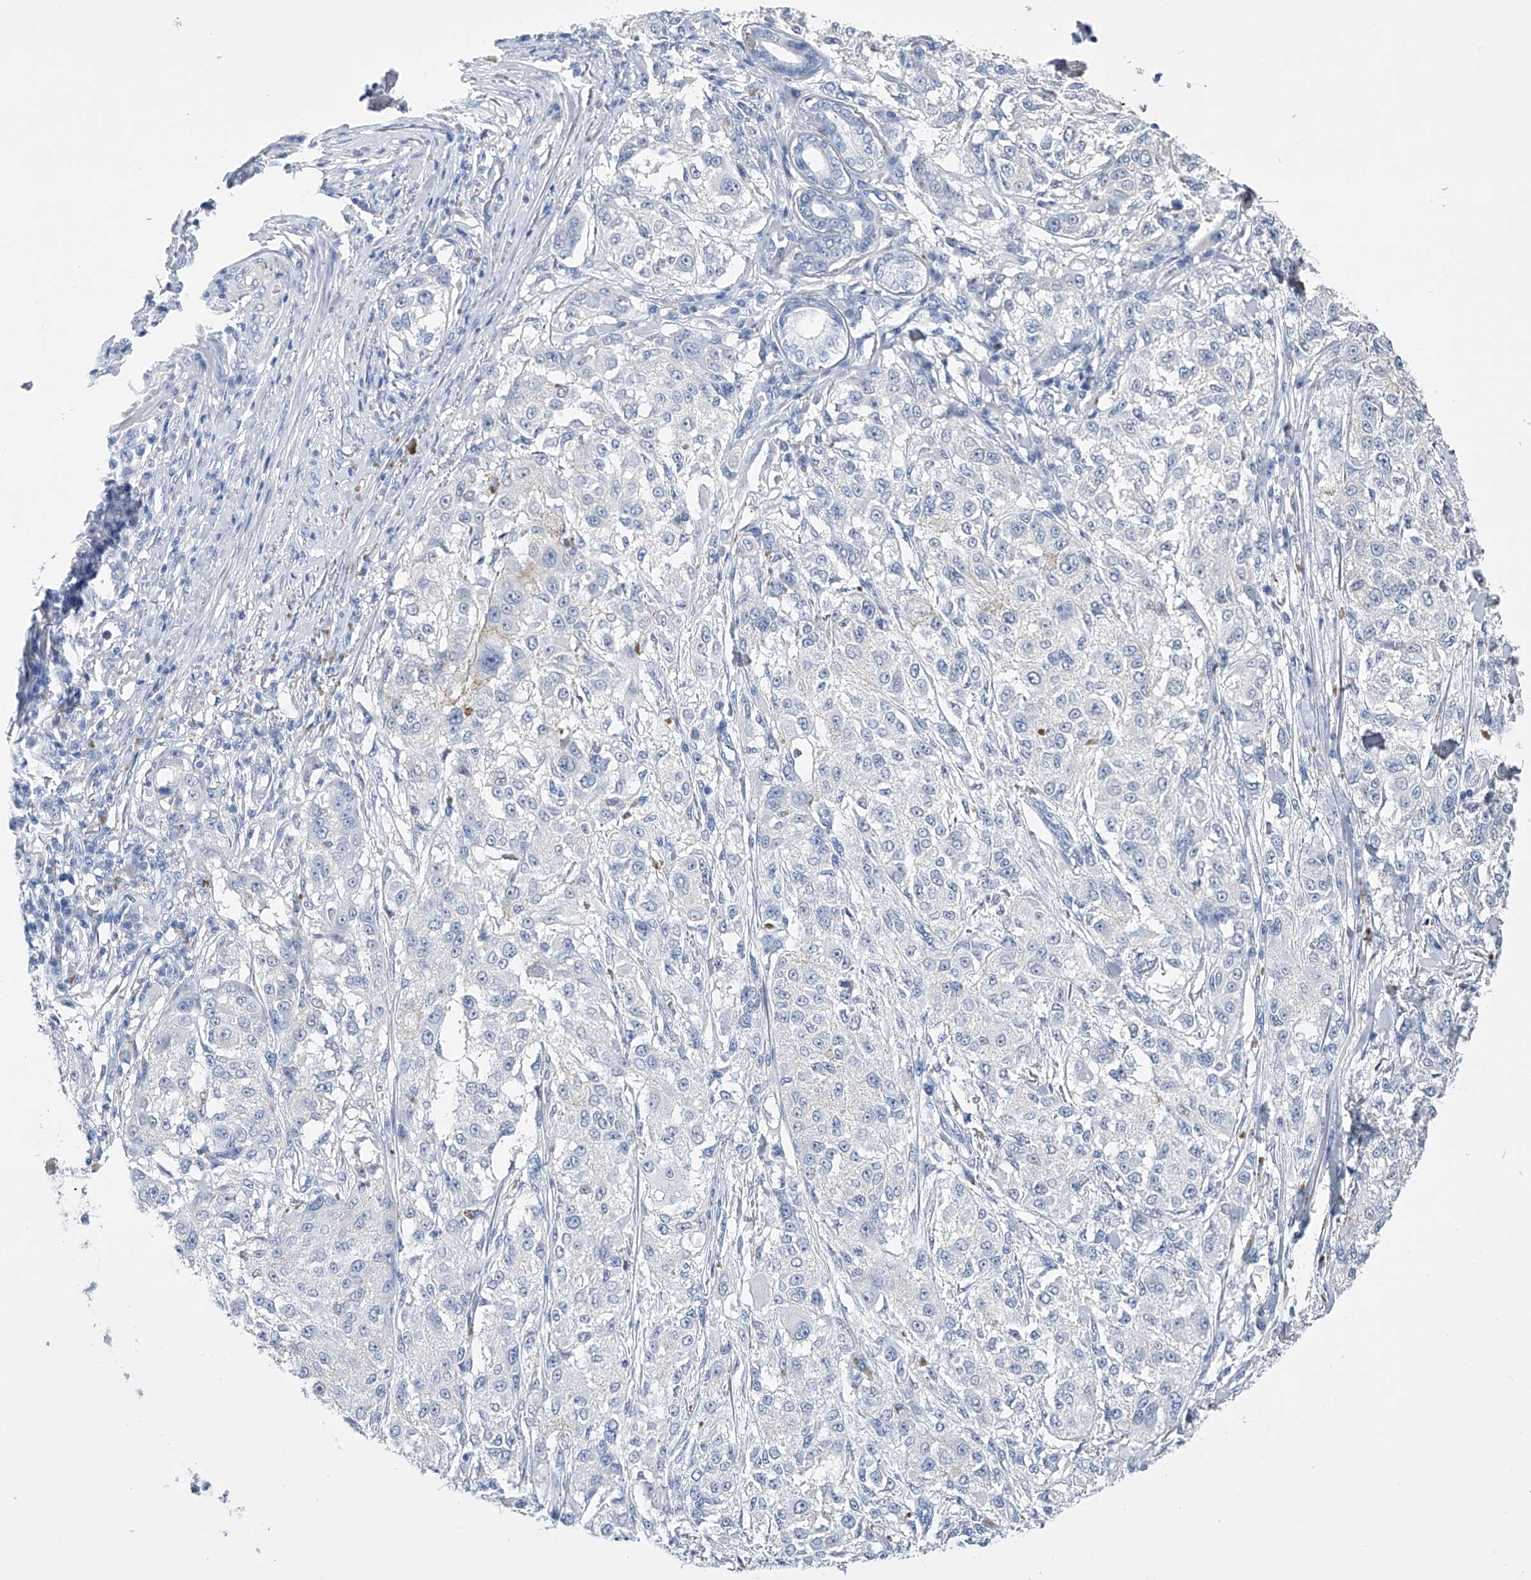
{"staining": {"intensity": "negative", "quantity": "none", "location": "none"}, "tissue": "melanoma", "cell_type": "Tumor cells", "image_type": "cancer", "snomed": [{"axis": "morphology", "description": "Necrosis, NOS"}, {"axis": "morphology", "description": "Malignant melanoma, NOS"}, {"axis": "topography", "description": "Skin"}], "caption": "High magnification brightfield microscopy of malignant melanoma stained with DAB (brown) and counterstained with hematoxylin (blue): tumor cells show no significant expression.", "gene": "ADRA1A", "patient": {"sex": "female", "age": 87}}